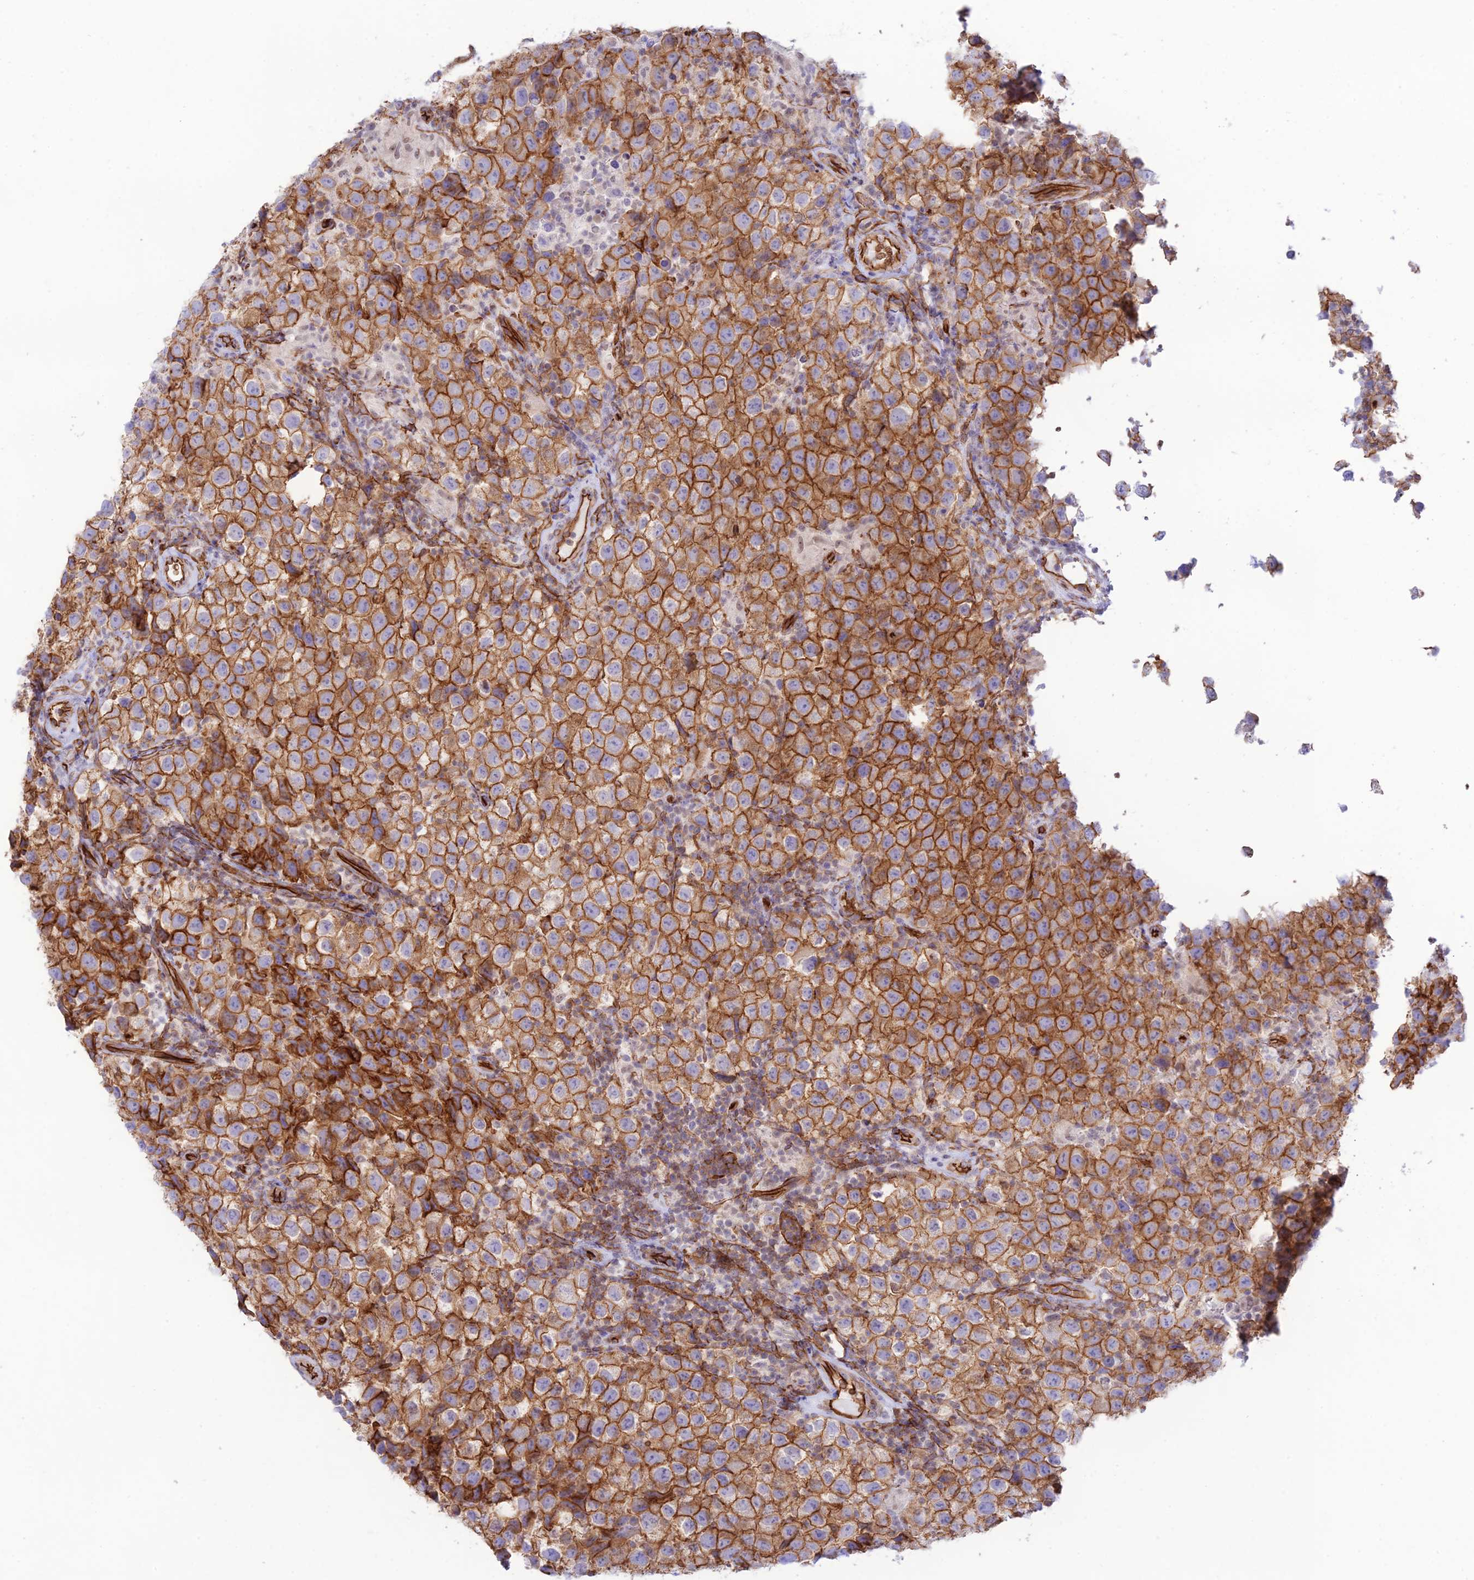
{"staining": {"intensity": "strong", "quantity": ">75%", "location": "cytoplasmic/membranous"}, "tissue": "testis cancer", "cell_type": "Tumor cells", "image_type": "cancer", "snomed": [{"axis": "morphology", "description": "Seminoma, NOS"}, {"axis": "morphology", "description": "Carcinoma, Embryonal, NOS"}, {"axis": "topography", "description": "Testis"}], "caption": "Brown immunohistochemical staining in human embryonal carcinoma (testis) demonstrates strong cytoplasmic/membranous positivity in about >75% of tumor cells.", "gene": "YPEL5", "patient": {"sex": "male", "age": 41}}